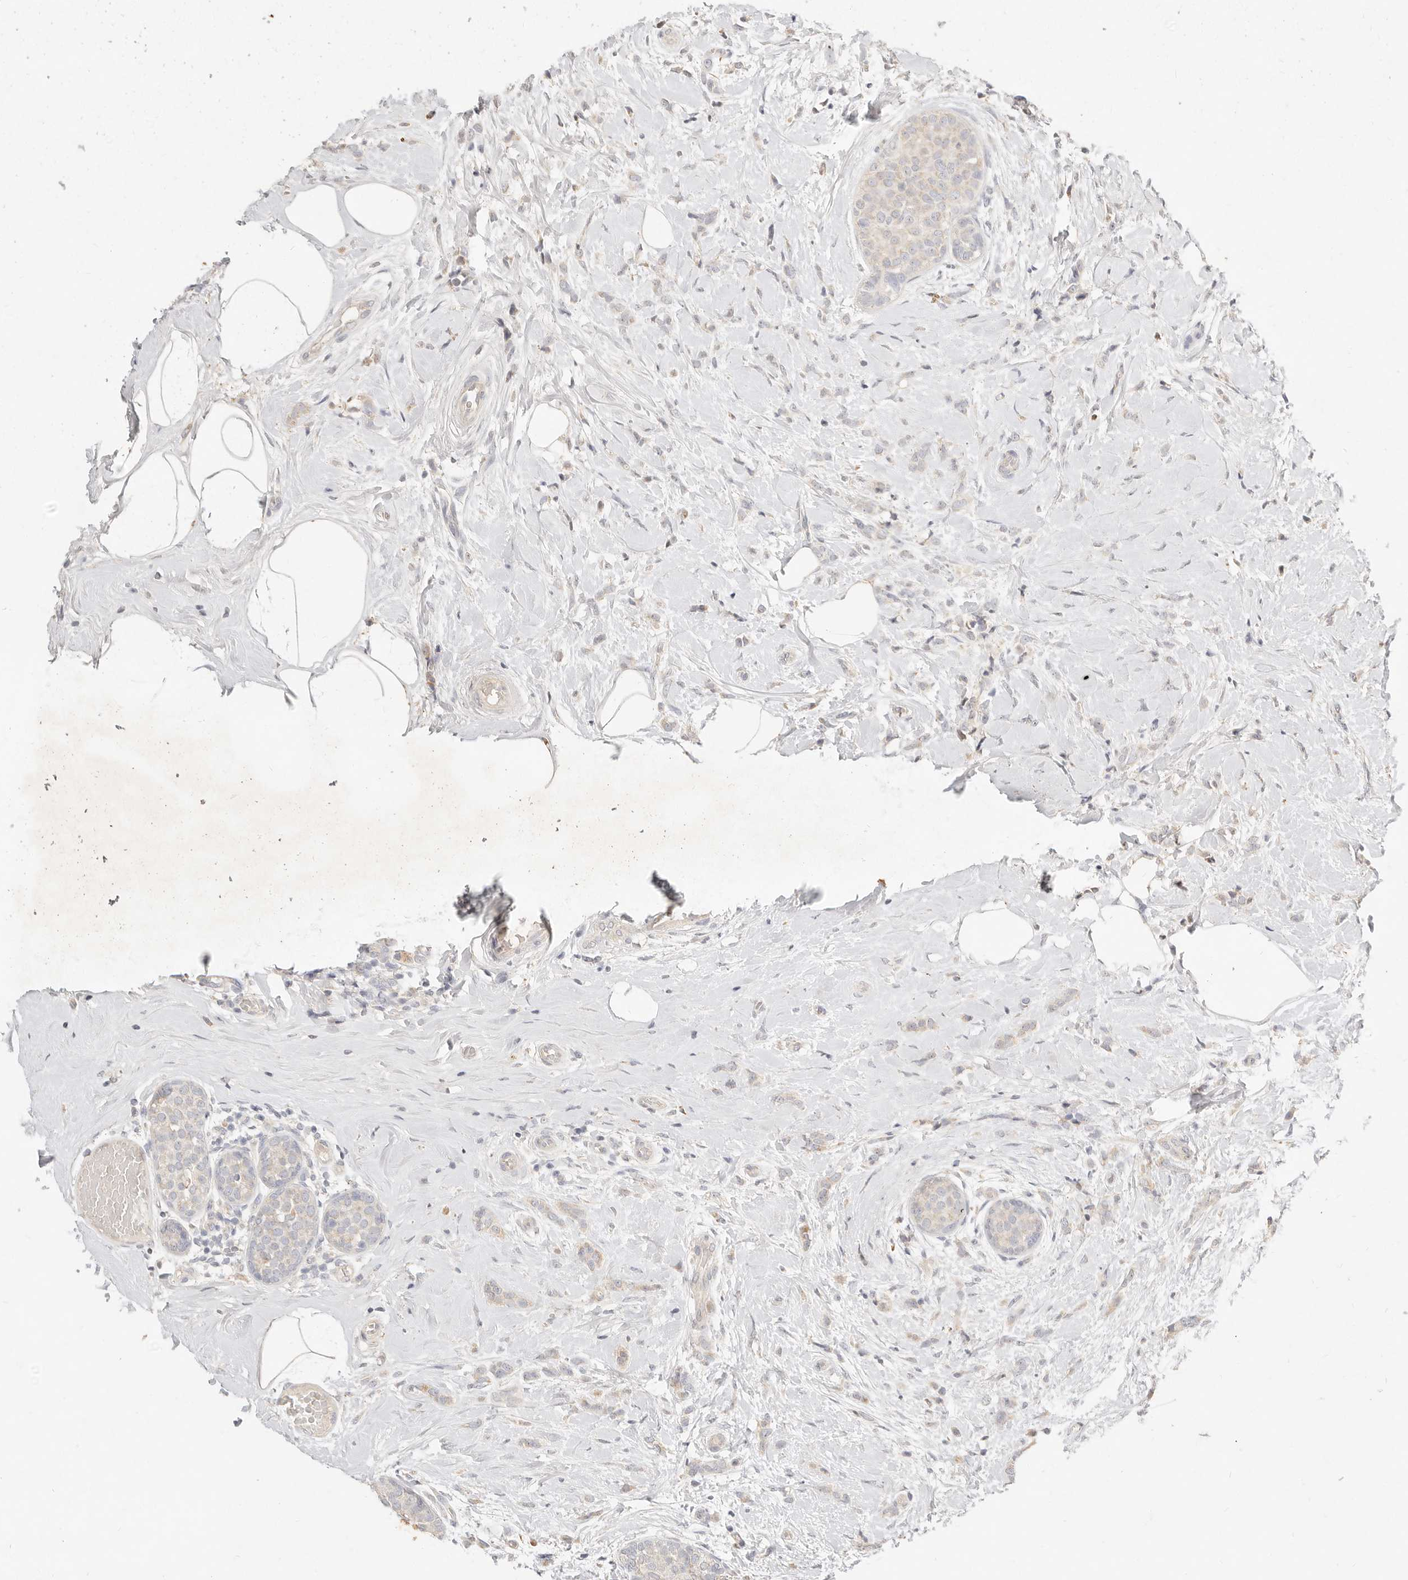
{"staining": {"intensity": "weak", "quantity": "<25%", "location": "cytoplasmic/membranous"}, "tissue": "breast cancer", "cell_type": "Tumor cells", "image_type": "cancer", "snomed": [{"axis": "morphology", "description": "Lobular carcinoma, in situ"}, {"axis": "morphology", "description": "Lobular carcinoma"}, {"axis": "topography", "description": "Breast"}], "caption": "The image displays no significant expression in tumor cells of breast cancer.", "gene": "ACOX1", "patient": {"sex": "female", "age": 41}}